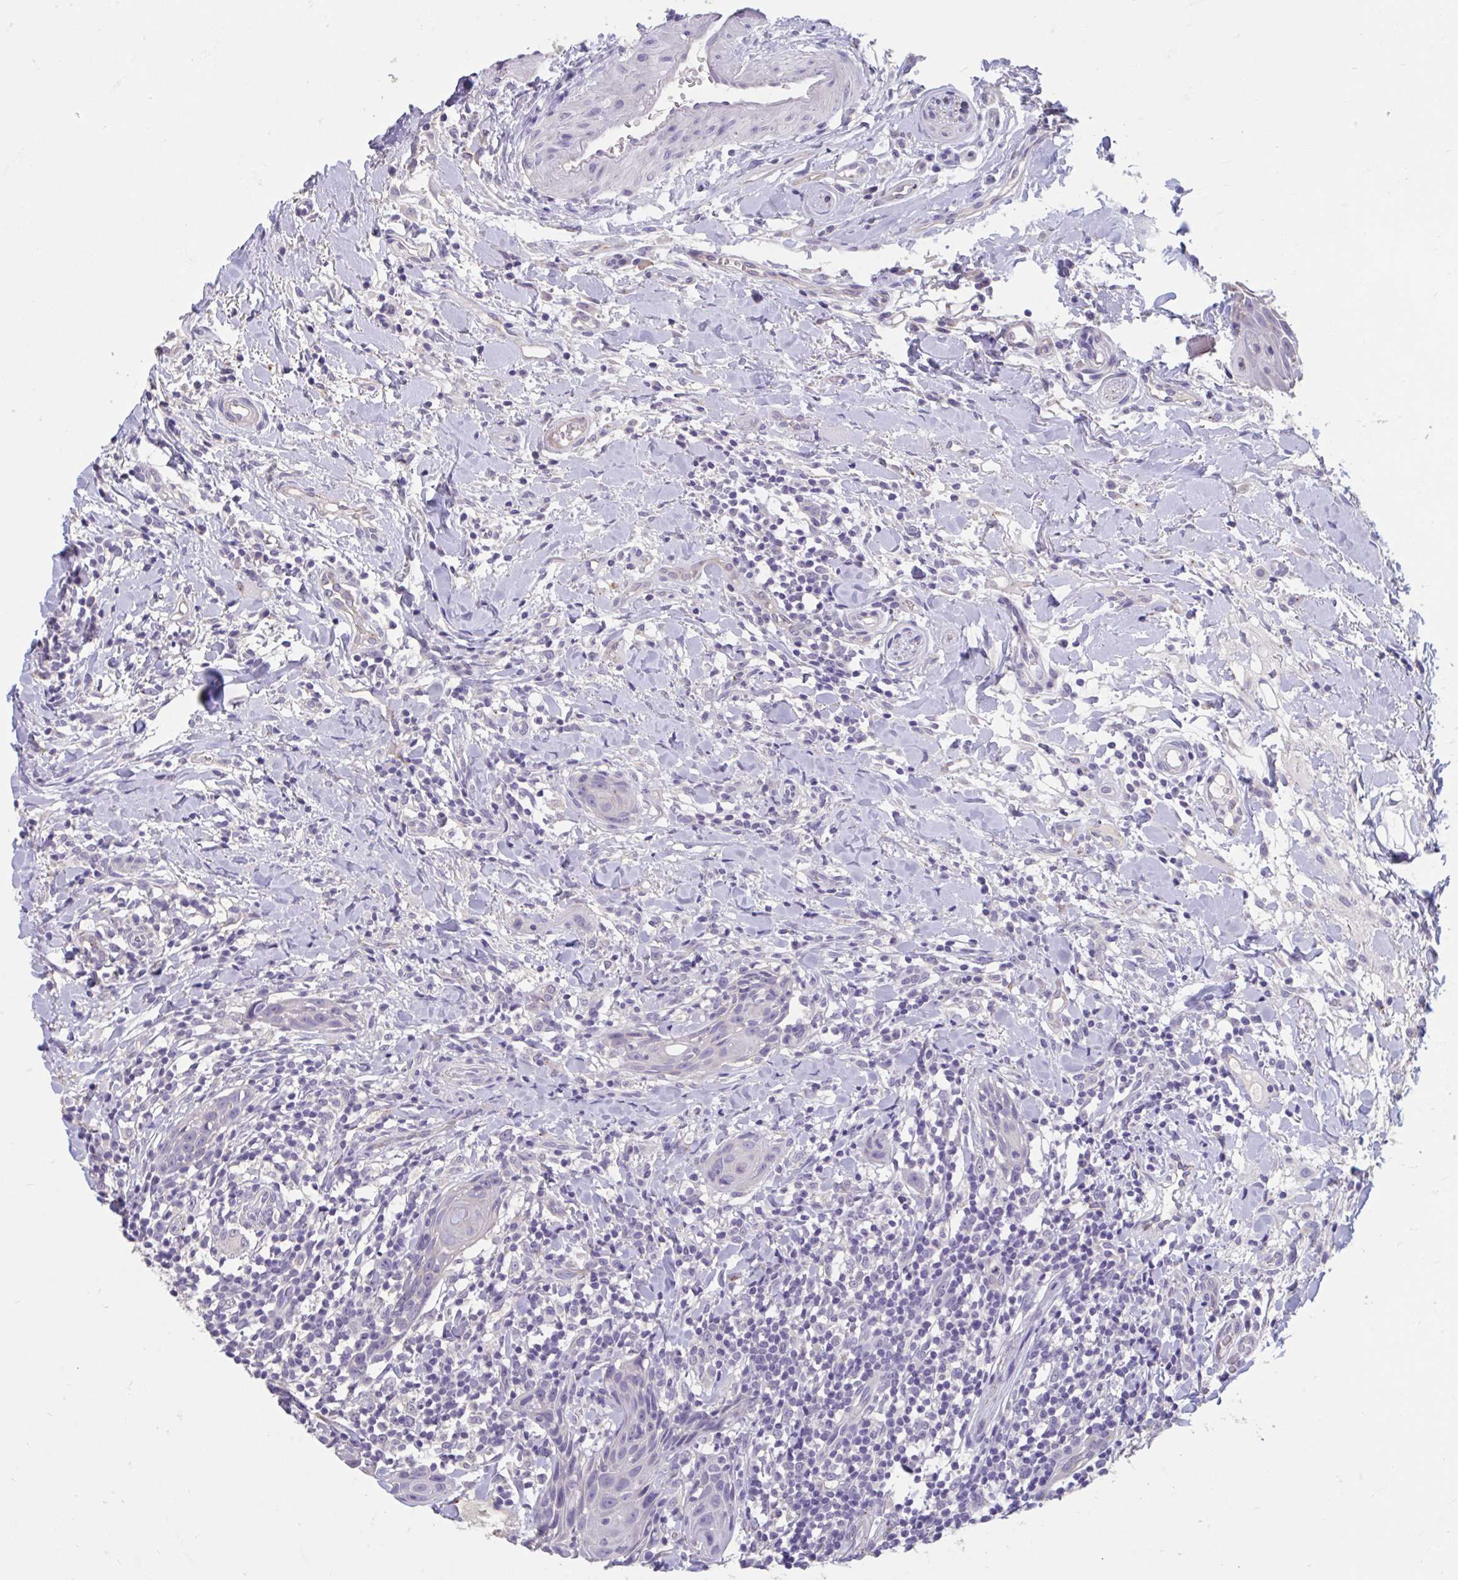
{"staining": {"intensity": "negative", "quantity": "none", "location": "none"}, "tissue": "head and neck cancer", "cell_type": "Tumor cells", "image_type": "cancer", "snomed": [{"axis": "morphology", "description": "Squamous cell carcinoma, NOS"}, {"axis": "topography", "description": "Oral tissue"}, {"axis": "topography", "description": "Head-Neck"}], "caption": "The image reveals no staining of tumor cells in head and neck squamous cell carcinoma.", "gene": "GPR162", "patient": {"sex": "male", "age": 49}}